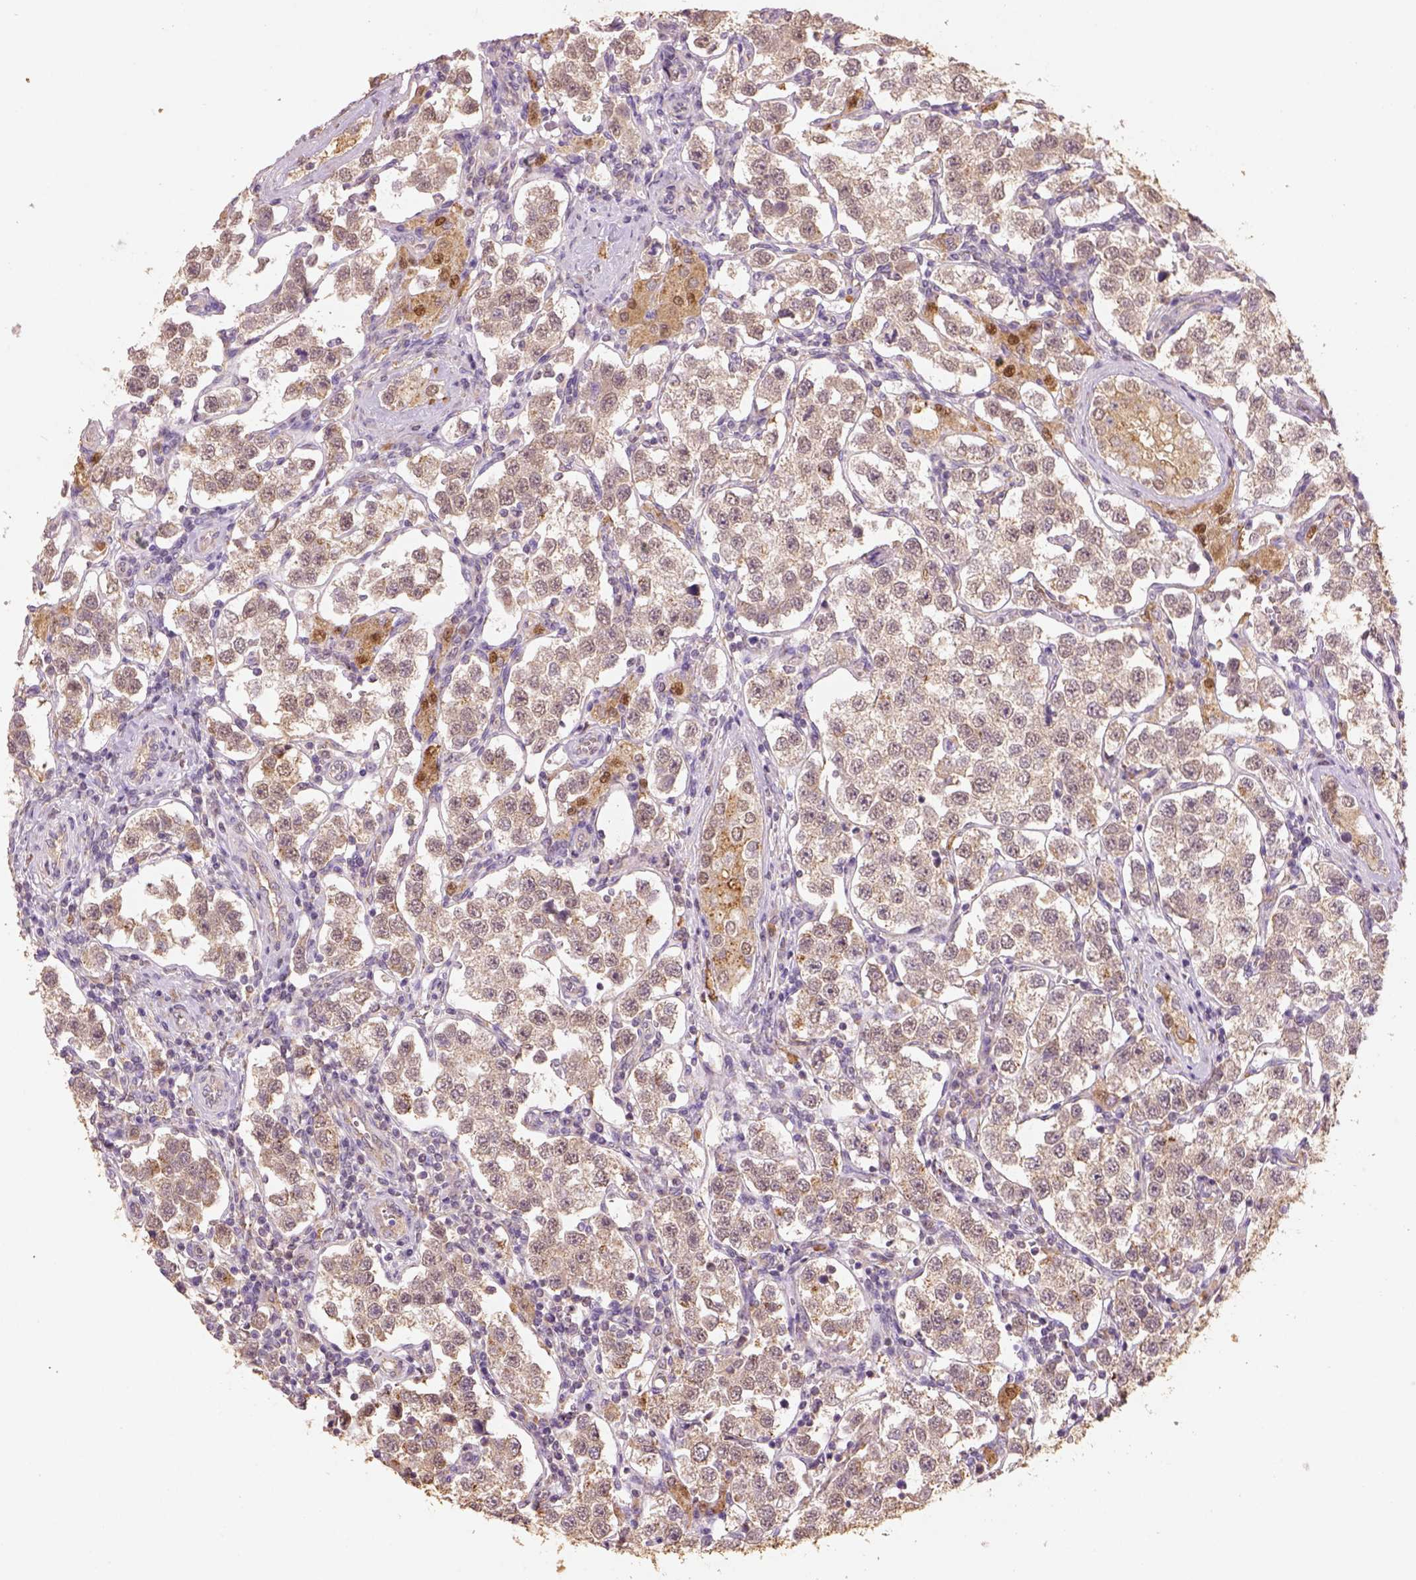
{"staining": {"intensity": "weak", "quantity": "<25%", "location": "cytoplasmic/membranous"}, "tissue": "testis cancer", "cell_type": "Tumor cells", "image_type": "cancer", "snomed": [{"axis": "morphology", "description": "Seminoma, NOS"}, {"axis": "topography", "description": "Testis"}], "caption": "Tumor cells show no significant protein positivity in testis seminoma.", "gene": "AP2B1", "patient": {"sex": "male", "age": 37}}